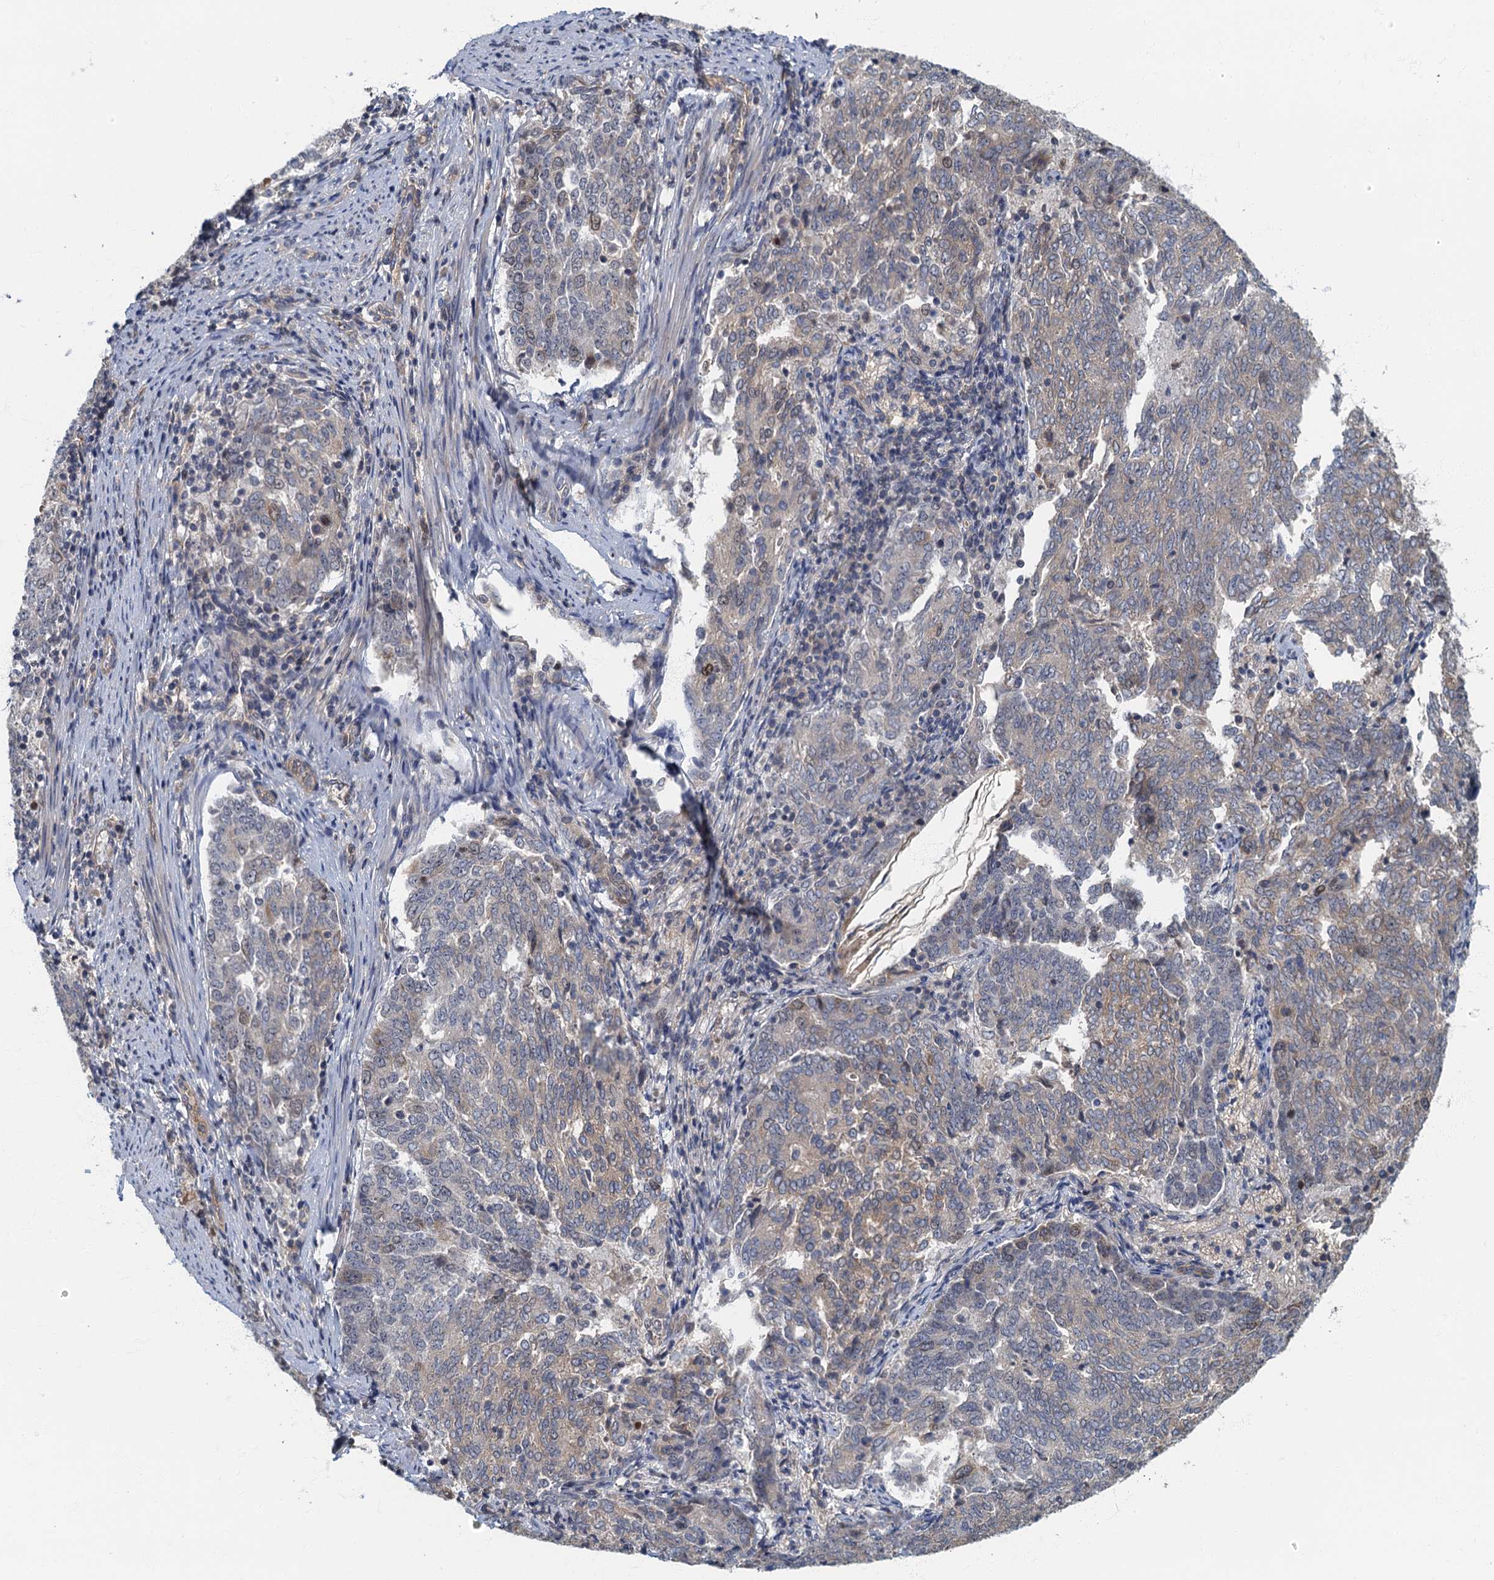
{"staining": {"intensity": "weak", "quantity": "<25%", "location": "cytoplasmic/membranous"}, "tissue": "endometrial cancer", "cell_type": "Tumor cells", "image_type": "cancer", "snomed": [{"axis": "morphology", "description": "Adenocarcinoma, NOS"}, {"axis": "topography", "description": "Endometrium"}], "caption": "This is an IHC histopathology image of human endometrial adenocarcinoma. There is no positivity in tumor cells.", "gene": "CKAP2L", "patient": {"sex": "female", "age": 80}}